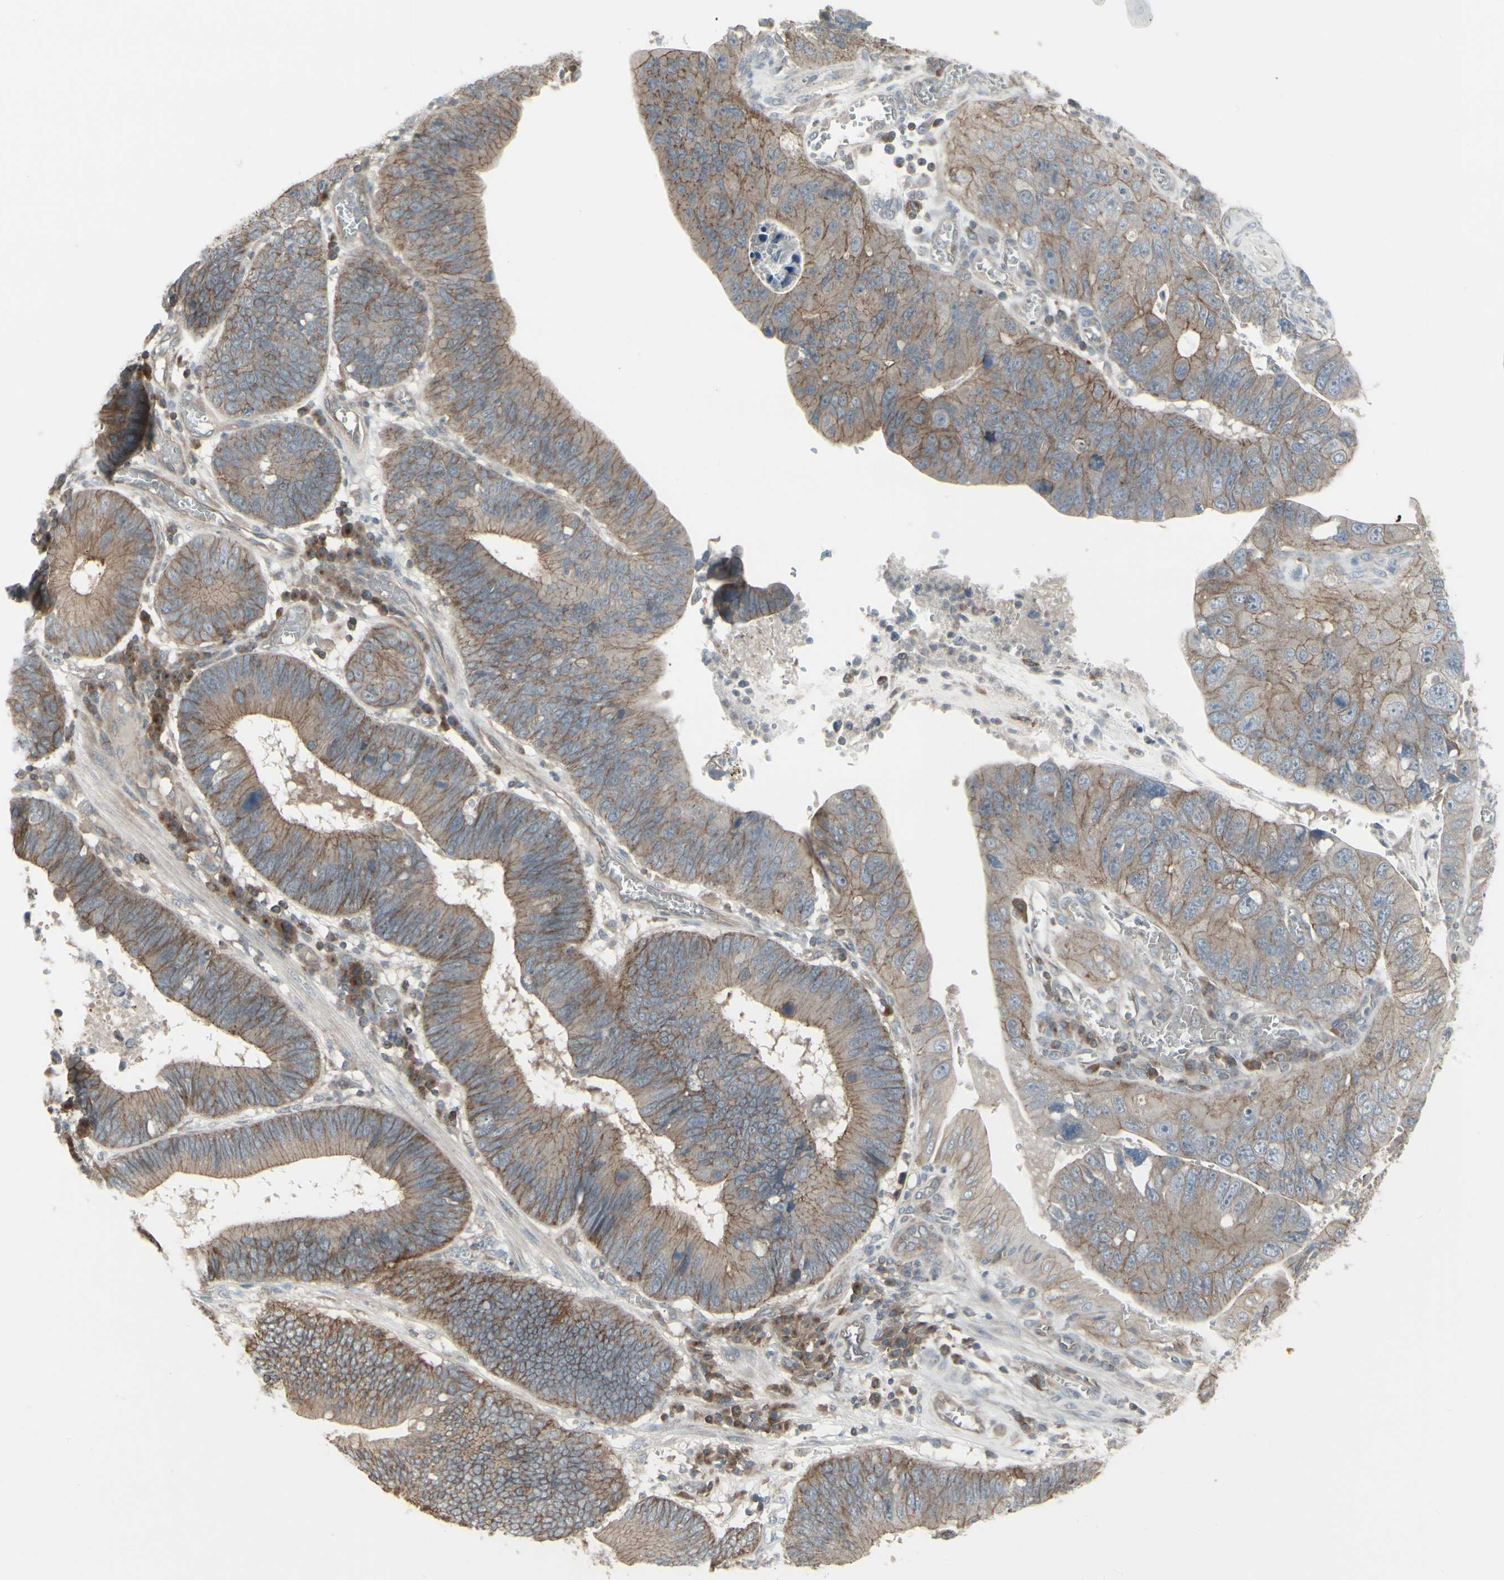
{"staining": {"intensity": "moderate", "quantity": ">75%", "location": "cytoplasmic/membranous"}, "tissue": "stomach cancer", "cell_type": "Tumor cells", "image_type": "cancer", "snomed": [{"axis": "morphology", "description": "Adenocarcinoma, NOS"}, {"axis": "topography", "description": "Stomach"}], "caption": "Protein positivity by immunohistochemistry displays moderate cytoplasmic/membranous expression in approximately >75% of tumor cells in stomach cancer.", "gene": "EPS15", "patient": {"sex": "male", "age": 59}}